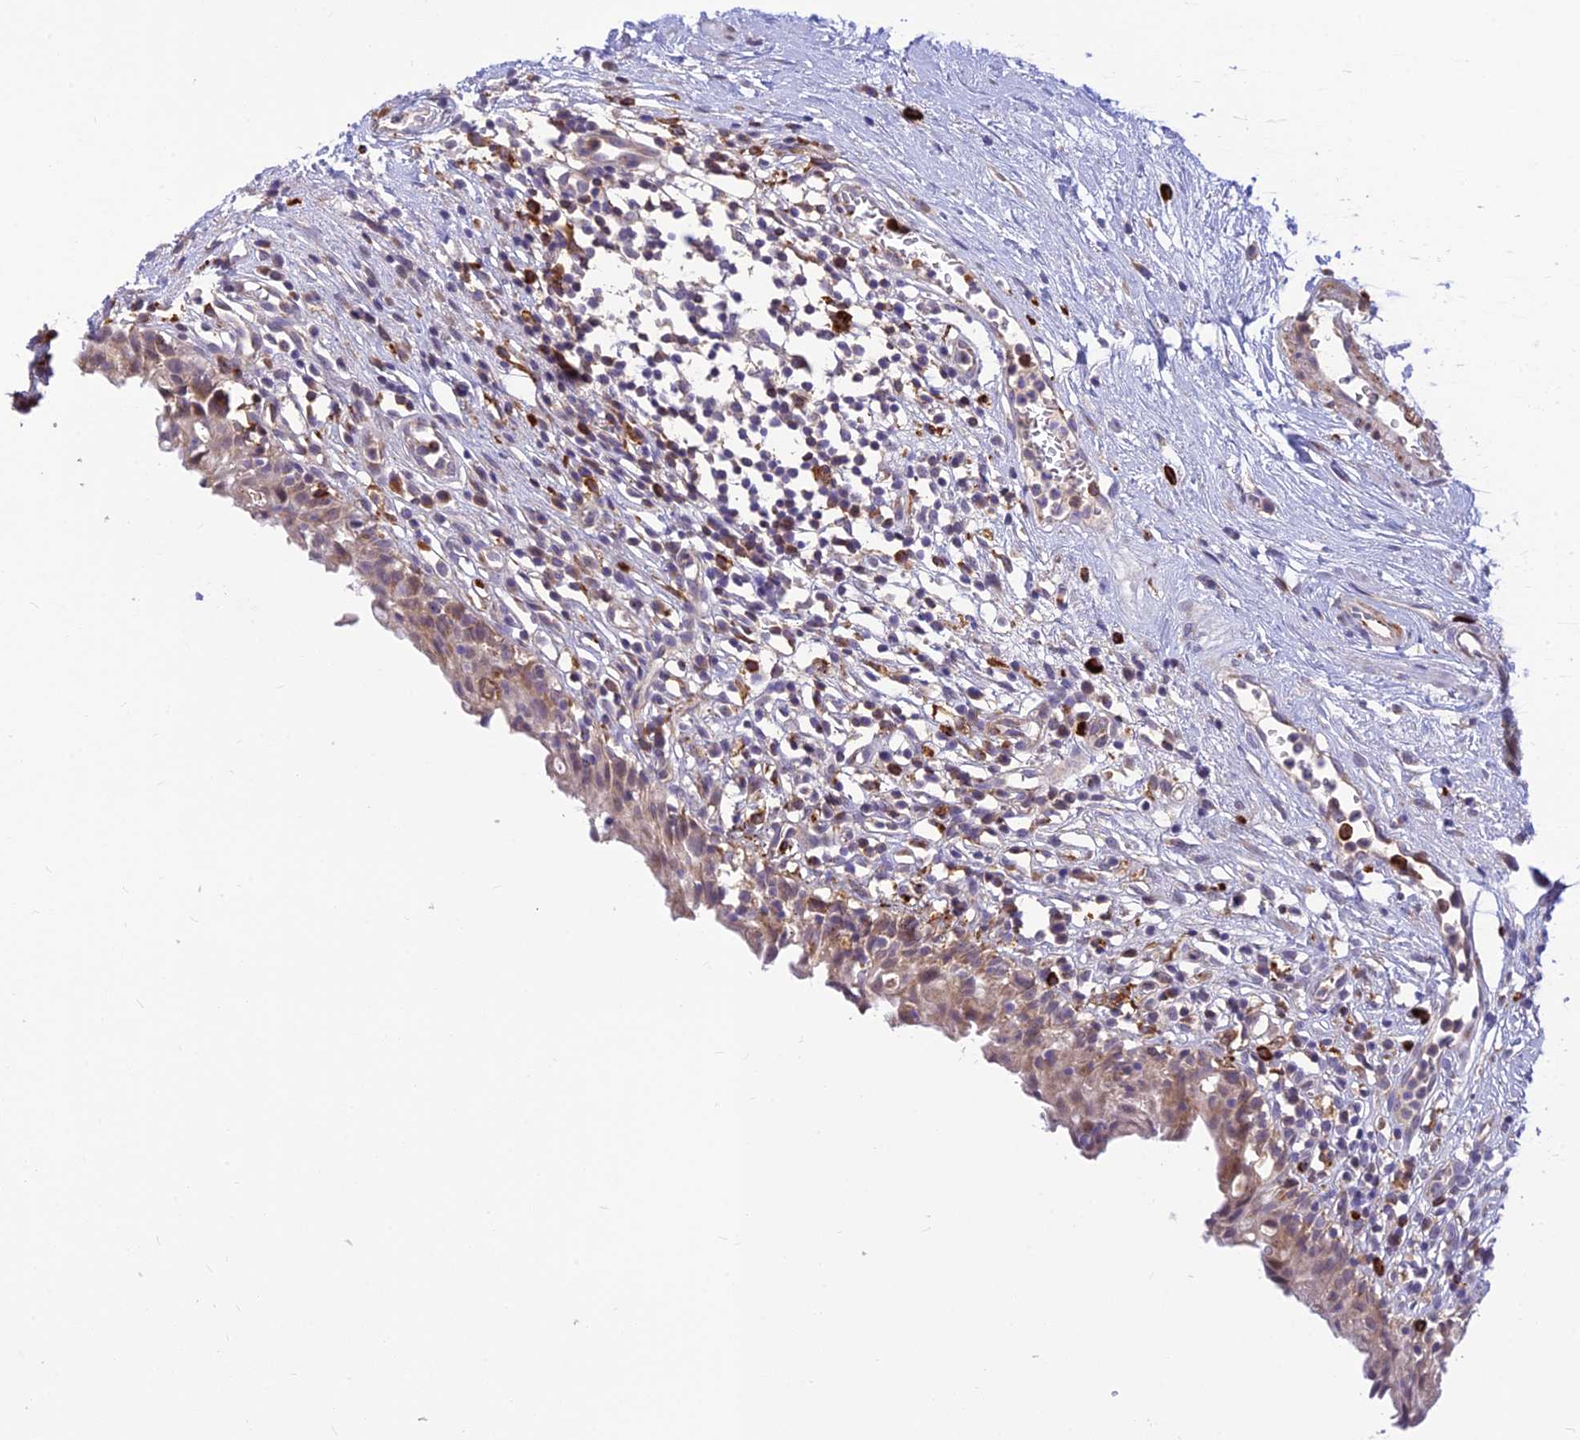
{"staining": {"intensity": "weak", "quantity": "<25%", "location": "cytoplasmic/membranous"}, "tissue": "urinary bladder", "cell_type": "Urothelial cells", "image_type": "normal", "snomed": [{"axis": "morphology", "description": "Normal tissue, NOS"}, {"axis": "morphology", "description": "Inflammation, NOS"}, {"axis": "topography", "description": "Urinary bladder"}], "caption": "Urothelial cells are negative for protein expression in benign human urinary bladder. The staining was performed using DAB to visualize the protein expression in brown, while the nuclei were stained in blue with hematoxylin (Magnification: 20x).", "gene": "ASPDH", "patient": {"sex": "male", "age": 63}}